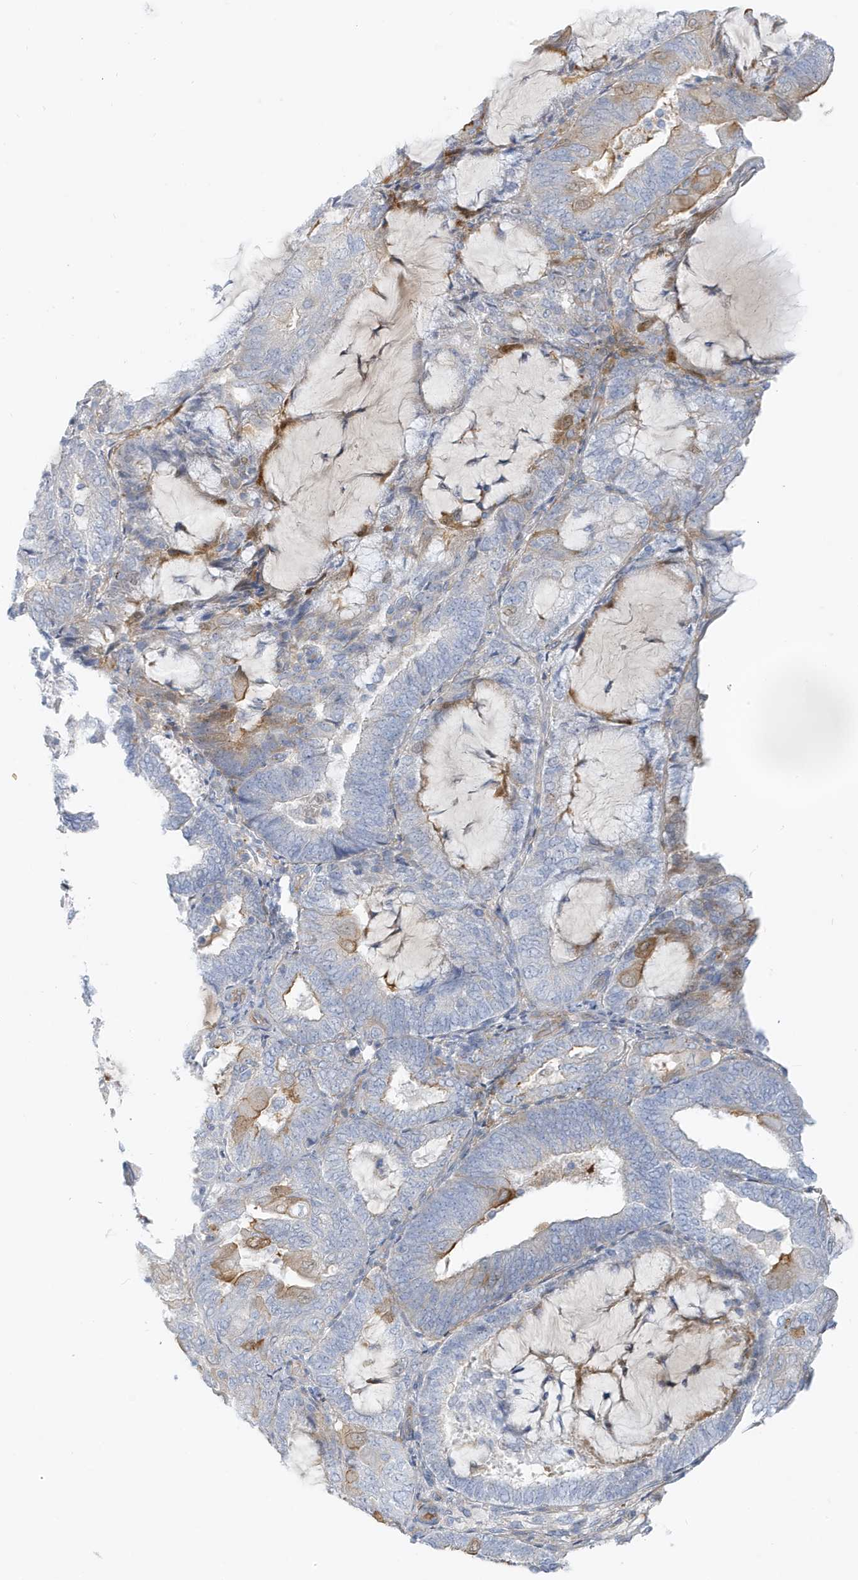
{"staining": {"intensity": "moderate", "quantity": "<25%", "location": "cytoplasmic/membranous"}, "tissue": "endometrial cancer", "cell_type": "Tumor cells", "image_type": "cancer", "snomed": [{"axis": "morphology", "description": "Adenocarcinoma, NOS"}, {"axis": "topography", "description": "Endometrium"}], "caption": "This image reveals endometrial cancer stained with immunohistochemistry (IHC) to label a protein in brown. The cytoplasmic/membranous of tumor cells show moderate positivity for the protein. Nuclei are counter-stained blue.", "gene": "ATP13A5", "patient": {"sex": "female", "age": 81}}